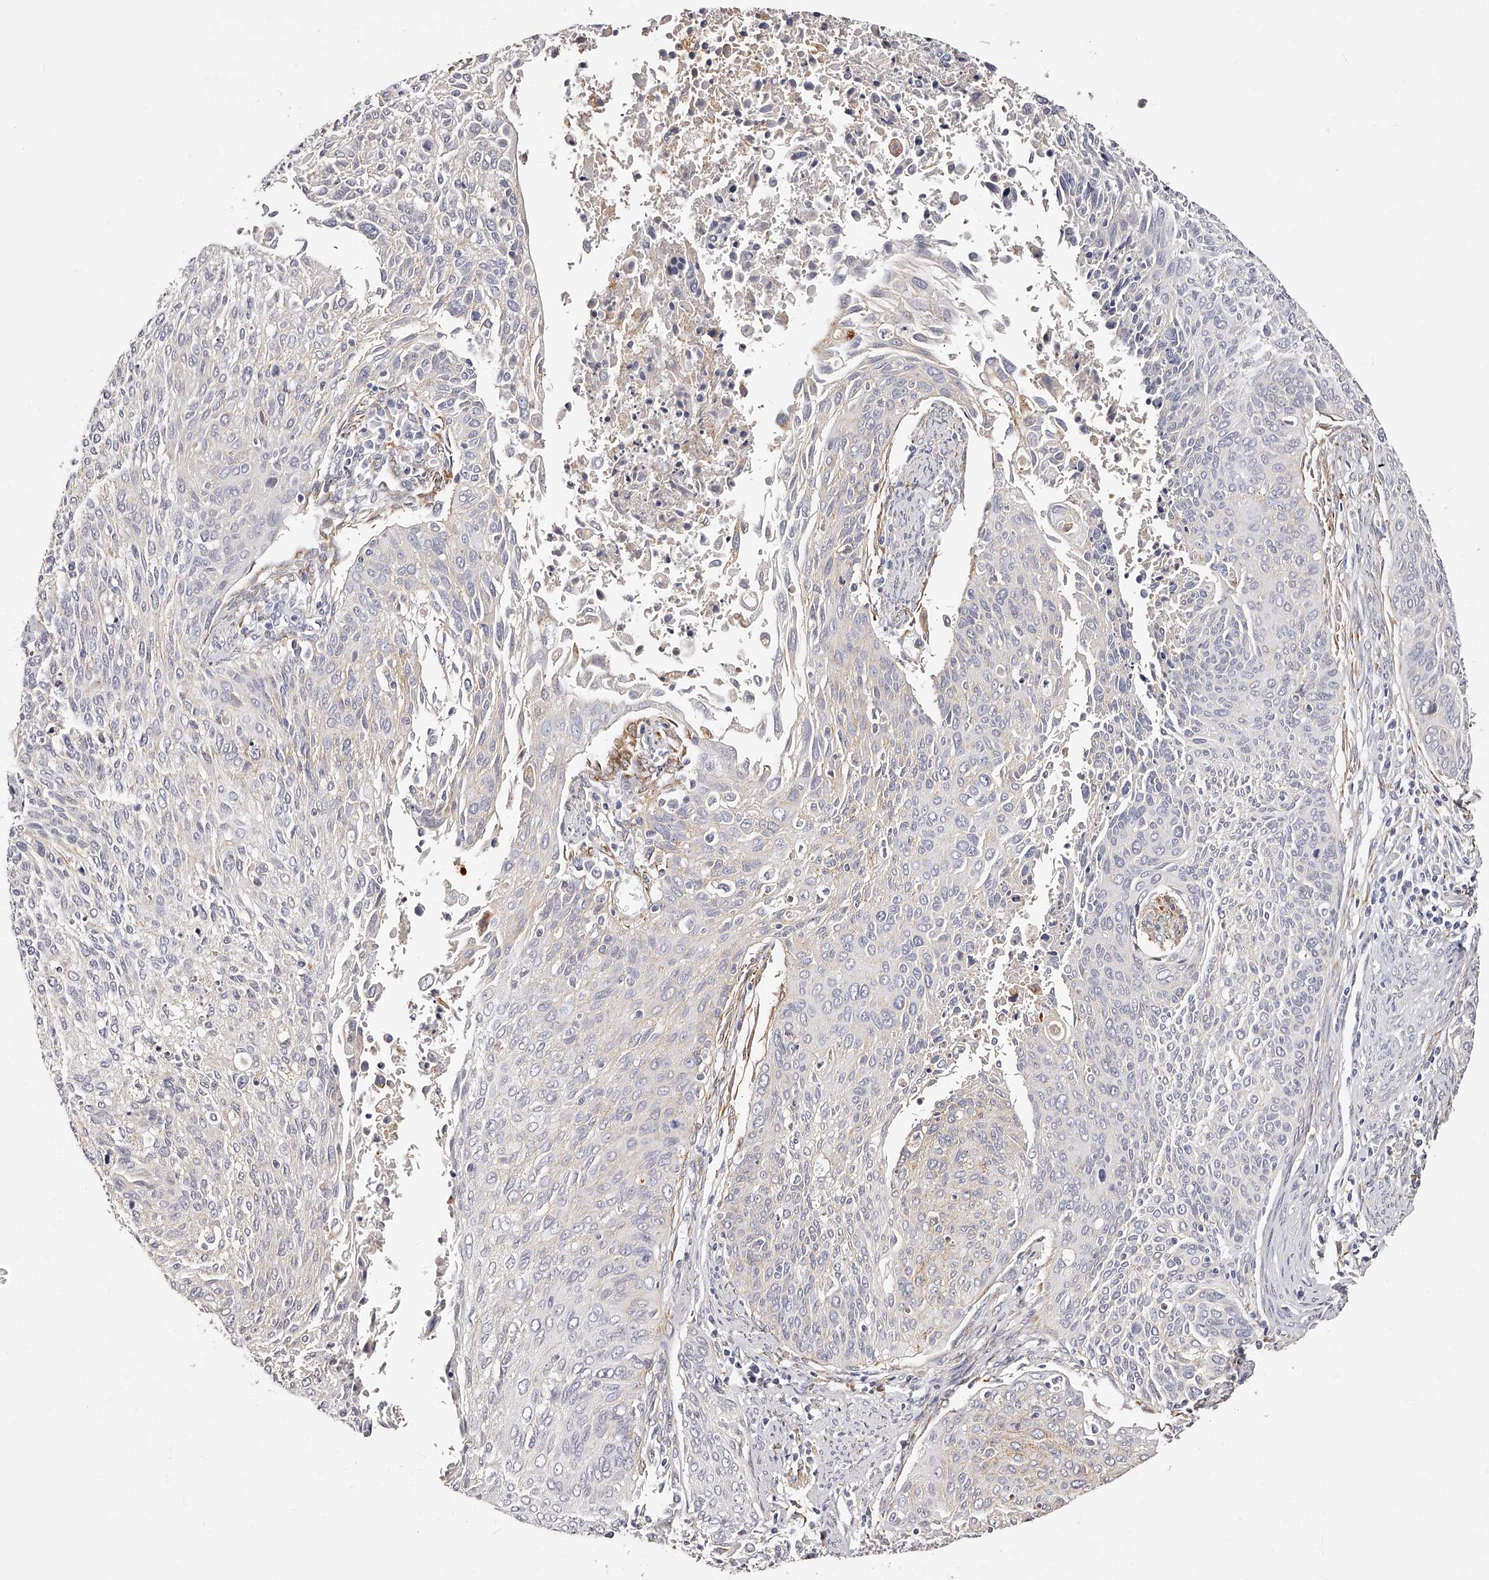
{"staining": {"intensity": "negative", "quantity": "none", "location": "none"}, "tissue": "cervical cancer", "cell_type": "Tumor cells", "image_type": "cancer", "snomed": [{"axis": "morphology", "description": "Squamous cell carcinoma, NOS"}, {"axis": "topography", "description": "Cervix"}], "caption": "Tumor cells show no significant positivity in squamous cell carcinoma (cervical).", "gene": "CD82", "patient": {"sex": "female", "age": 55}}